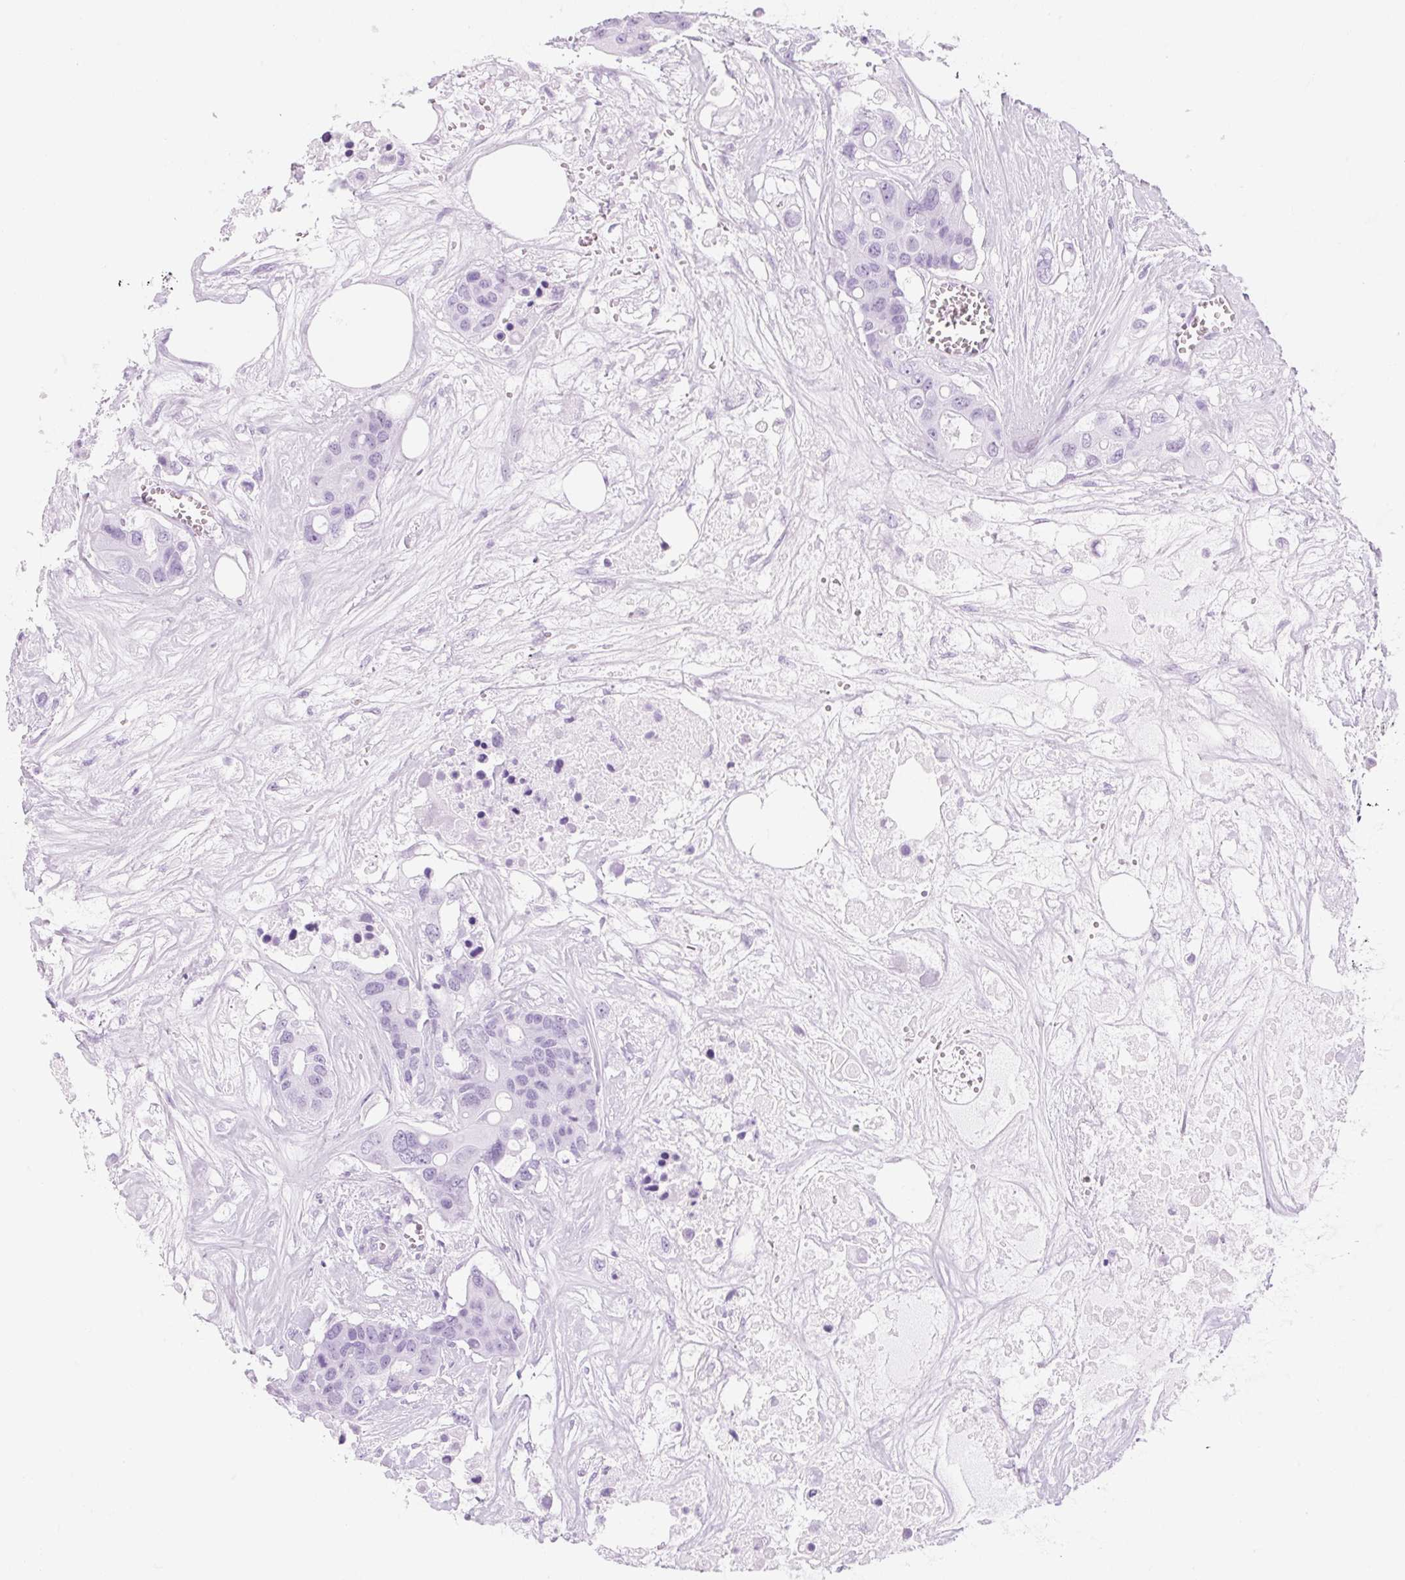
{"staining": {"intensity": "negative", "quantity": "none", "location": "none"}, "tissue": "colorectal cancer", "cell_type": "Tumor cells", "image_type": "cancer", "snomed": [{"axis": "morphology", "description": "Adenocarcinoma, NOS"}, {"axis": "topography", "description": "Colon"}], "caption": "Tumor cells are negative for brown protein staining in colorectal cancer.", "gene": "TIGD2", "patient": {"sex": "male", "age": 77}}